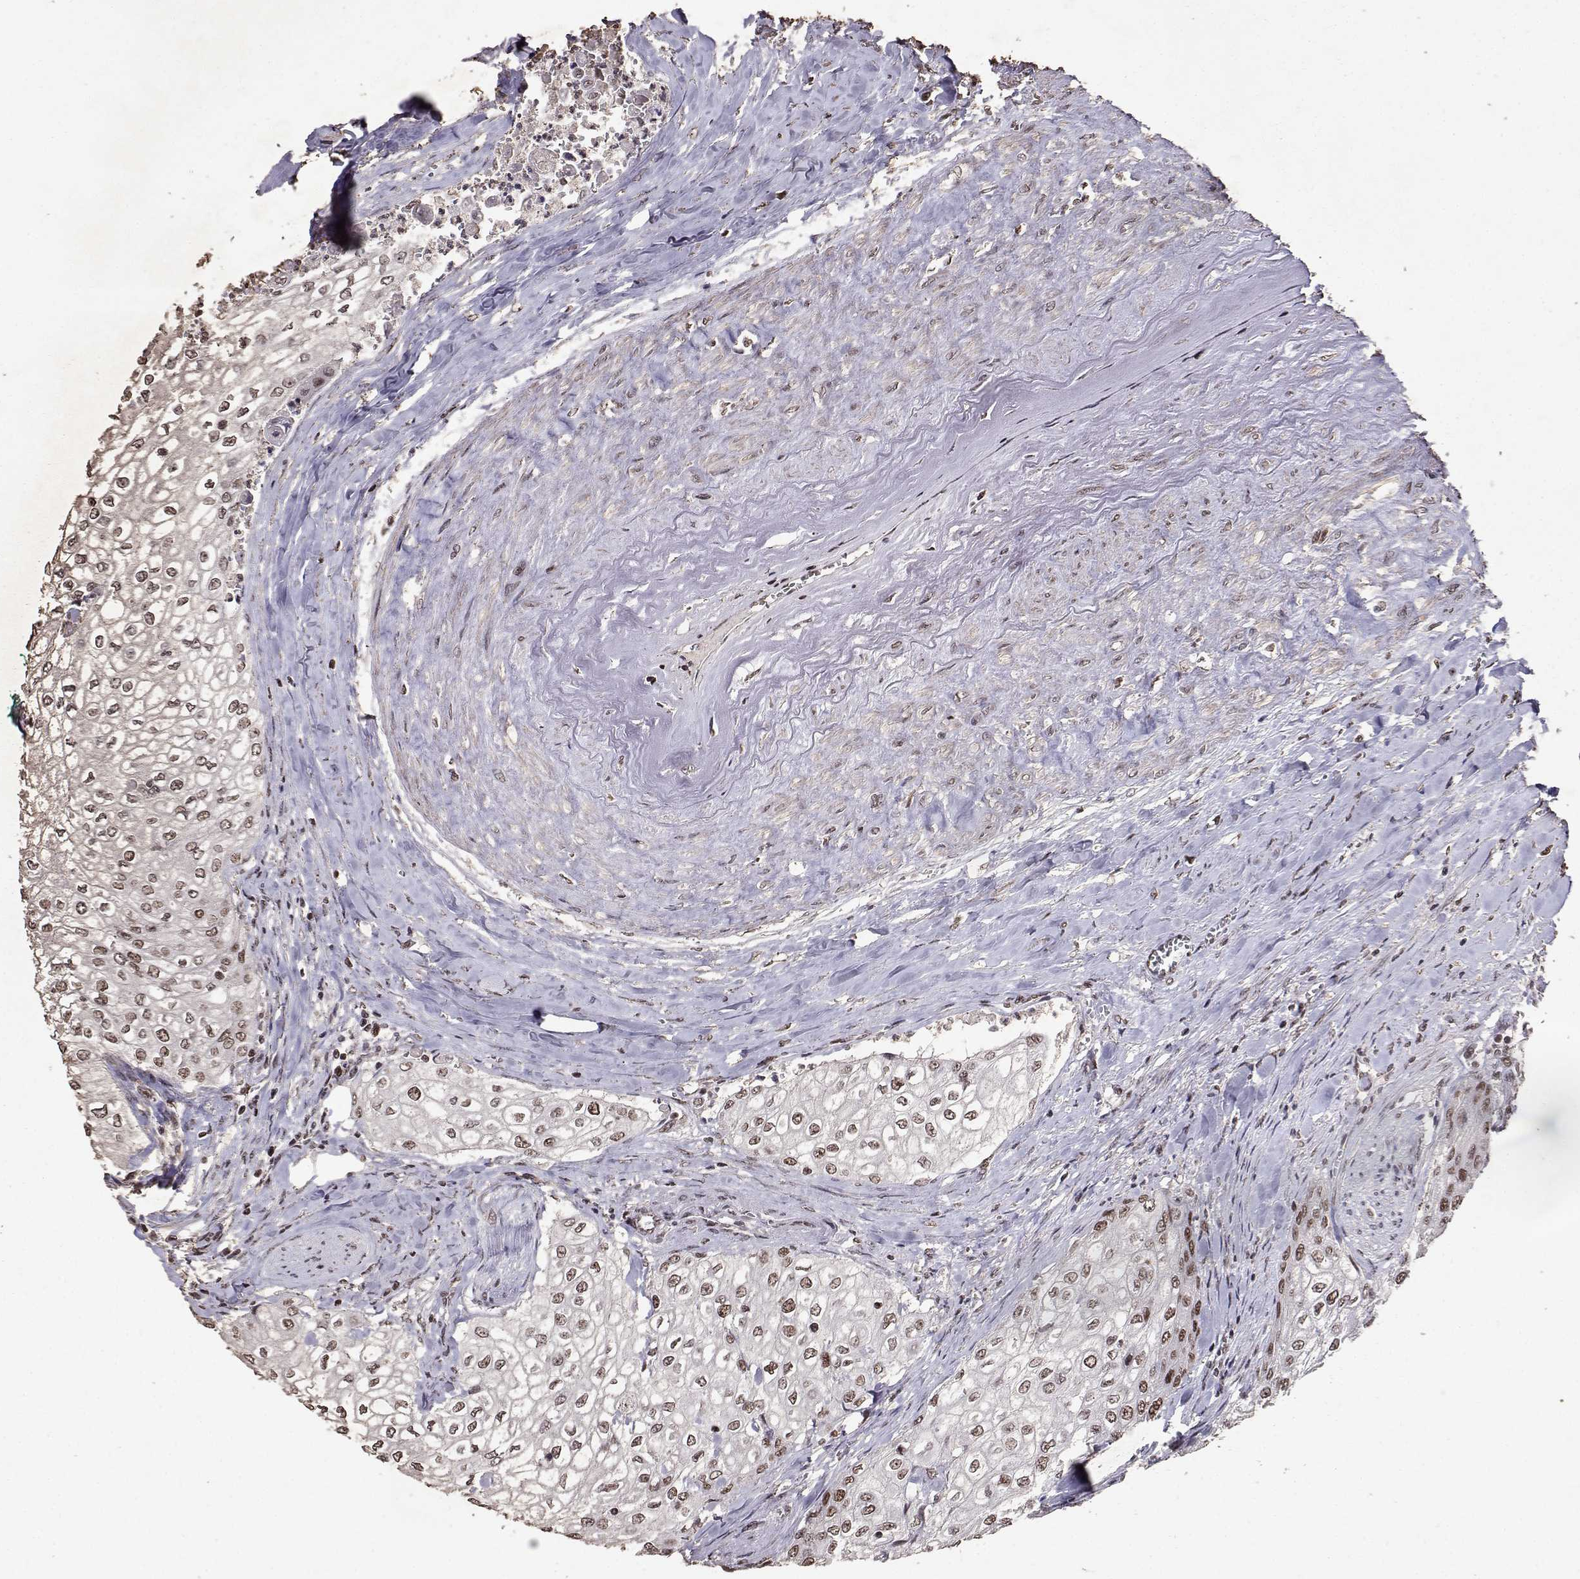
{"staining": {"intensity": "weak", "quantity": ">75%", "location": "nuclear"}, "tissue": "urothelial cancer", "cell_type": "Tumor cells", "image_type": "cancer", "snomed": [{"axis": "morphology", "description": "Urothelial carcinoma, High grade"}, {"axis": "topography", "description": "Urinary bladder"}], "caption": "Brown immunohistochemical staining in human urothelial carcinoma (high-grade) shows weak nuclear expression in approximately >75% of tumor cells.", "gene": "TOE1", "patient": {"sex": "male", "age": 62}}